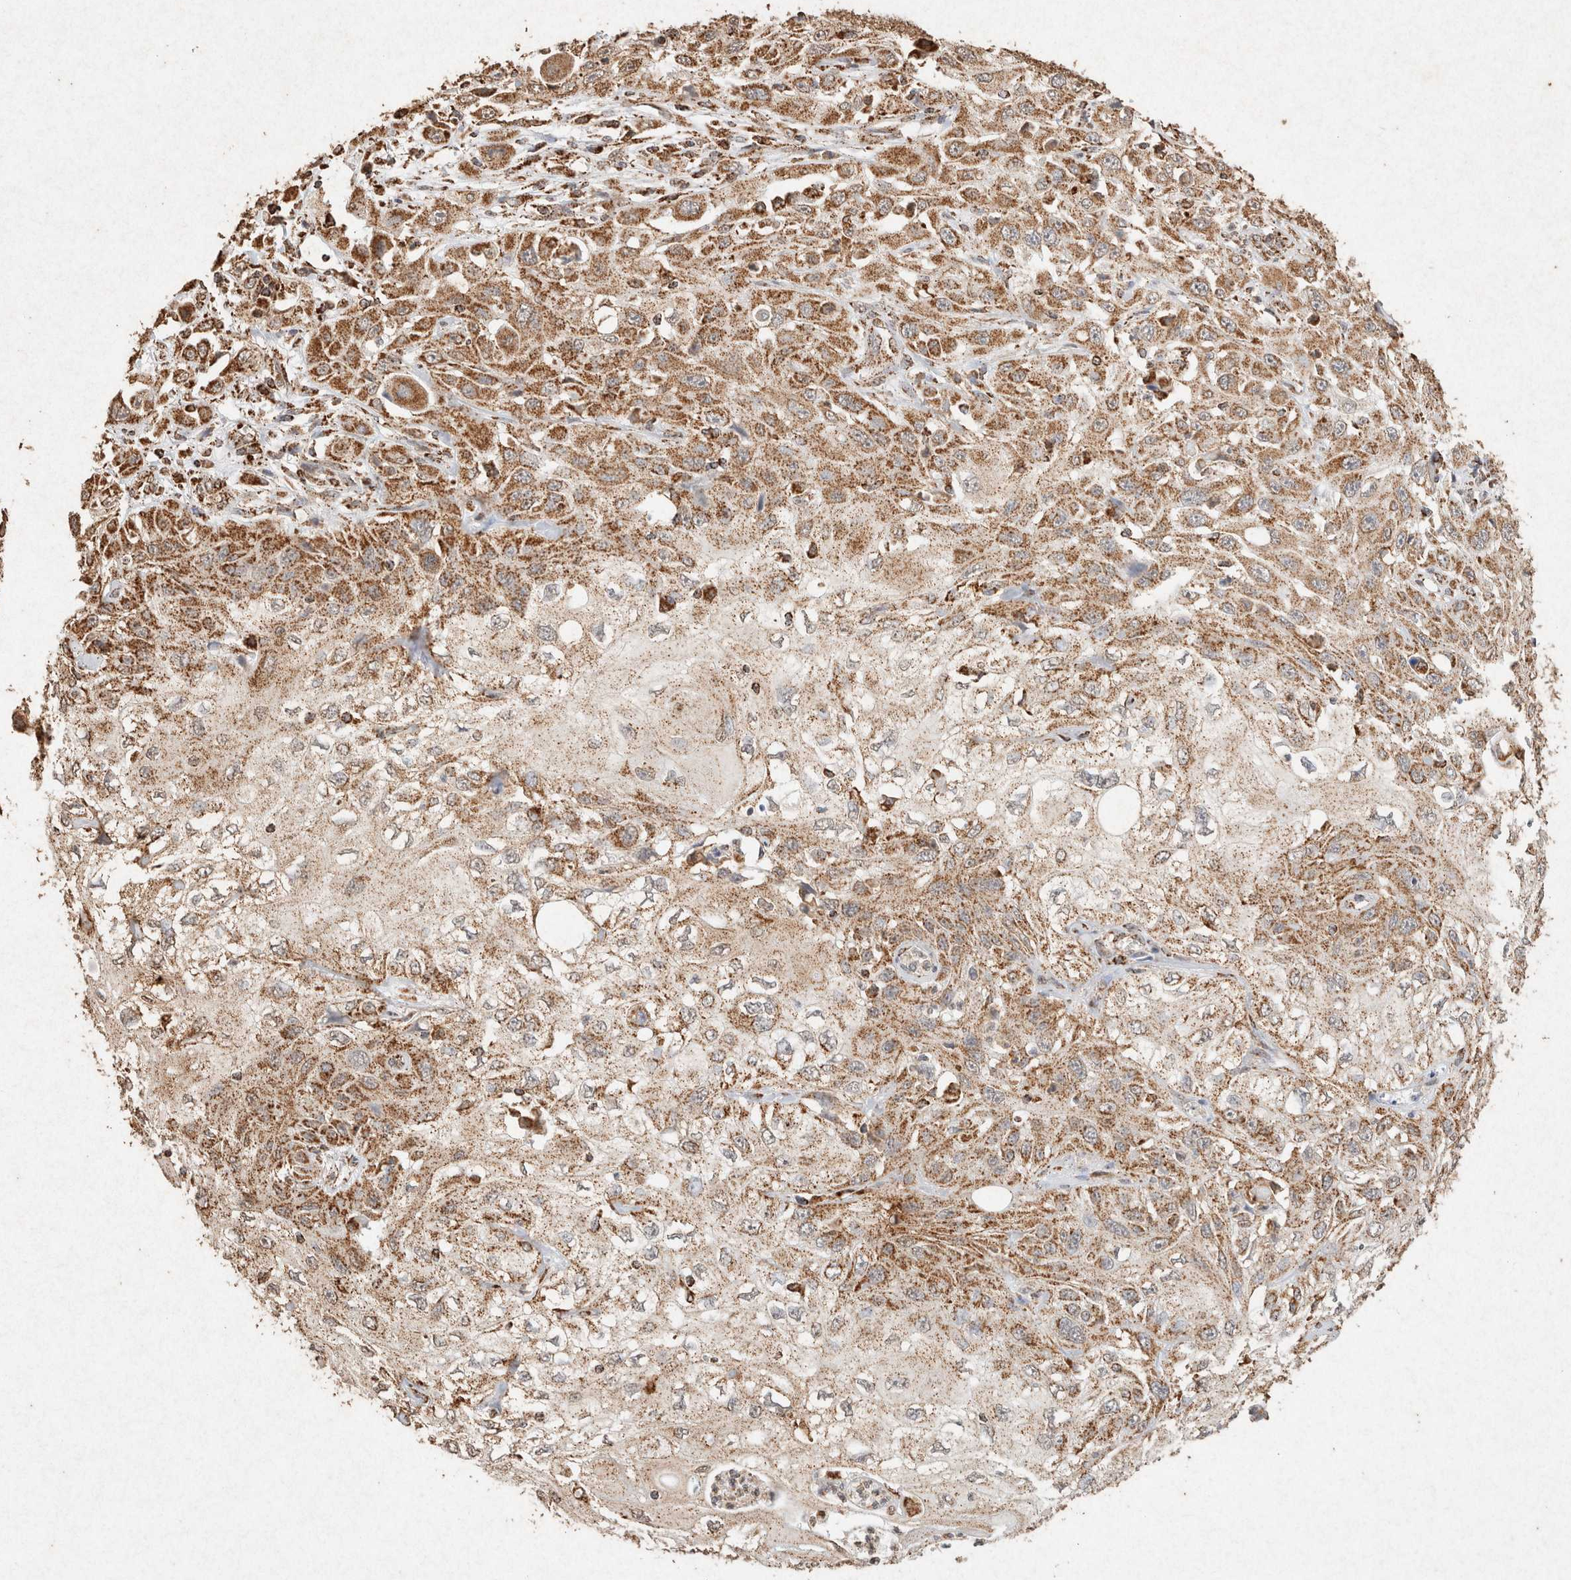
{"staining": {"intensity": "moderate", "quantity": ">75%", "location": "cytoplasmic/membranous"}, "tissue": "skin cancer", "cell_type": "Tumor cells", "image_type": "cancer", "snomed": [{"axis": "morphology", "description": "Squamous cell carcinoma, NOS"}, {"axis": "topography", "description": "Skin"}], "caption": "This image demonstrates immunohistochemistry (IHC) staining of human skin cancer (squamous cell carcinoma), with medium moderate cytoplasmic/membranous expression in about >75% of tumor cells.", "gene": "SDC2", "patient": {"sex": "male", "age": 75}}